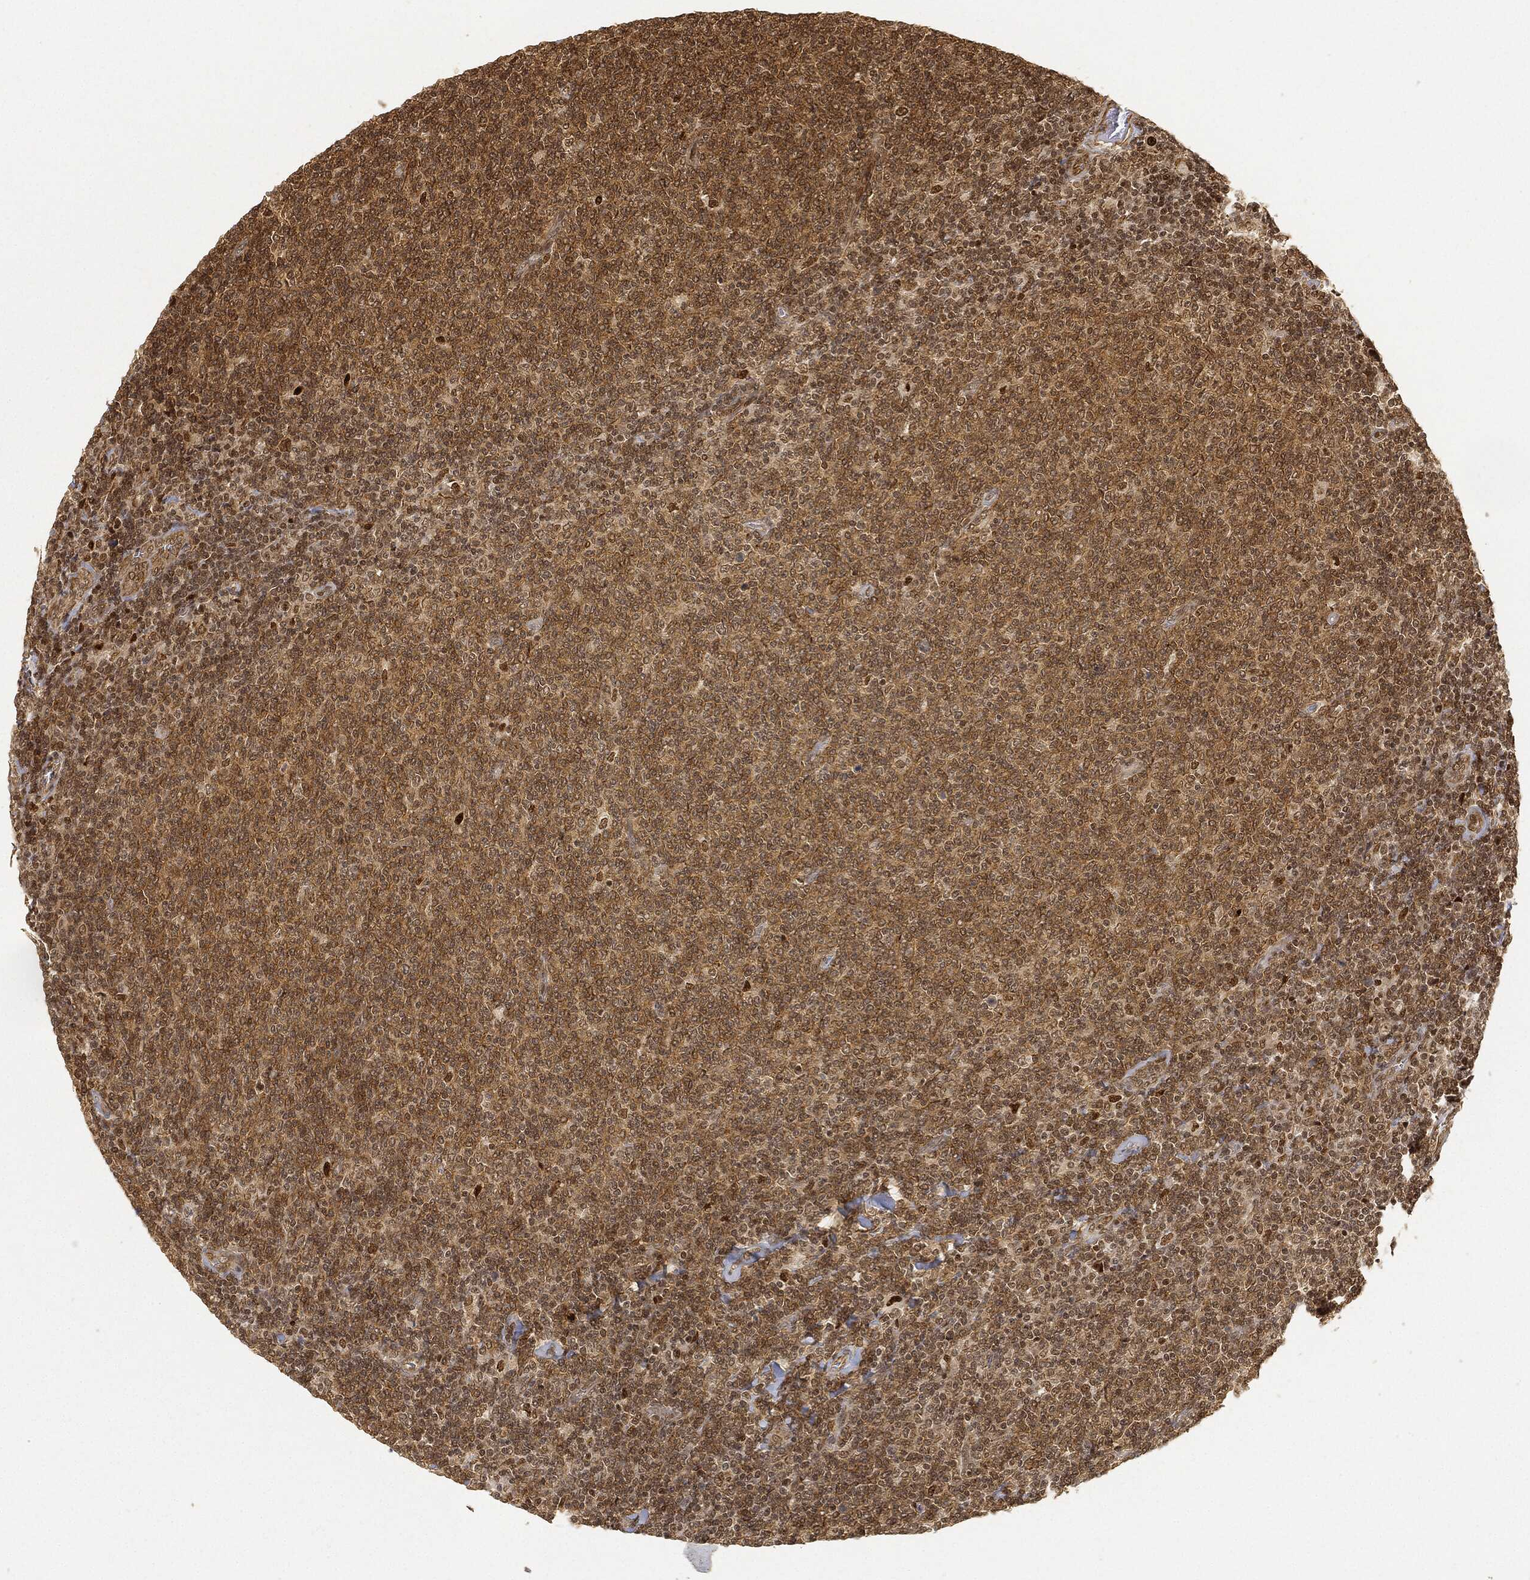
{"staining": {"intensity": "moderate", "quantity": ">75%", "location": "cytoplasmic/membranous,nuclear"}, "tissue": "lymphoma", "cell_type": "Tumor cells", "image_type": "cancer", "snomed": [{"axis": "morphology", "description": "Malignant lymphoma, non-Hodgkin's type, Low grade"}, {"axis": "topography", "description": "Lymph node"}], "caption": "Protein staining of malignant lymphoma, non-Hodgkin's type (low-grade) tissue displays moderate cytoplasmic/membranous and nuclear positivity in about >75% of tumor cells.", "gene": "CIB1", "patient": {"sex": "male", "age": 52}}